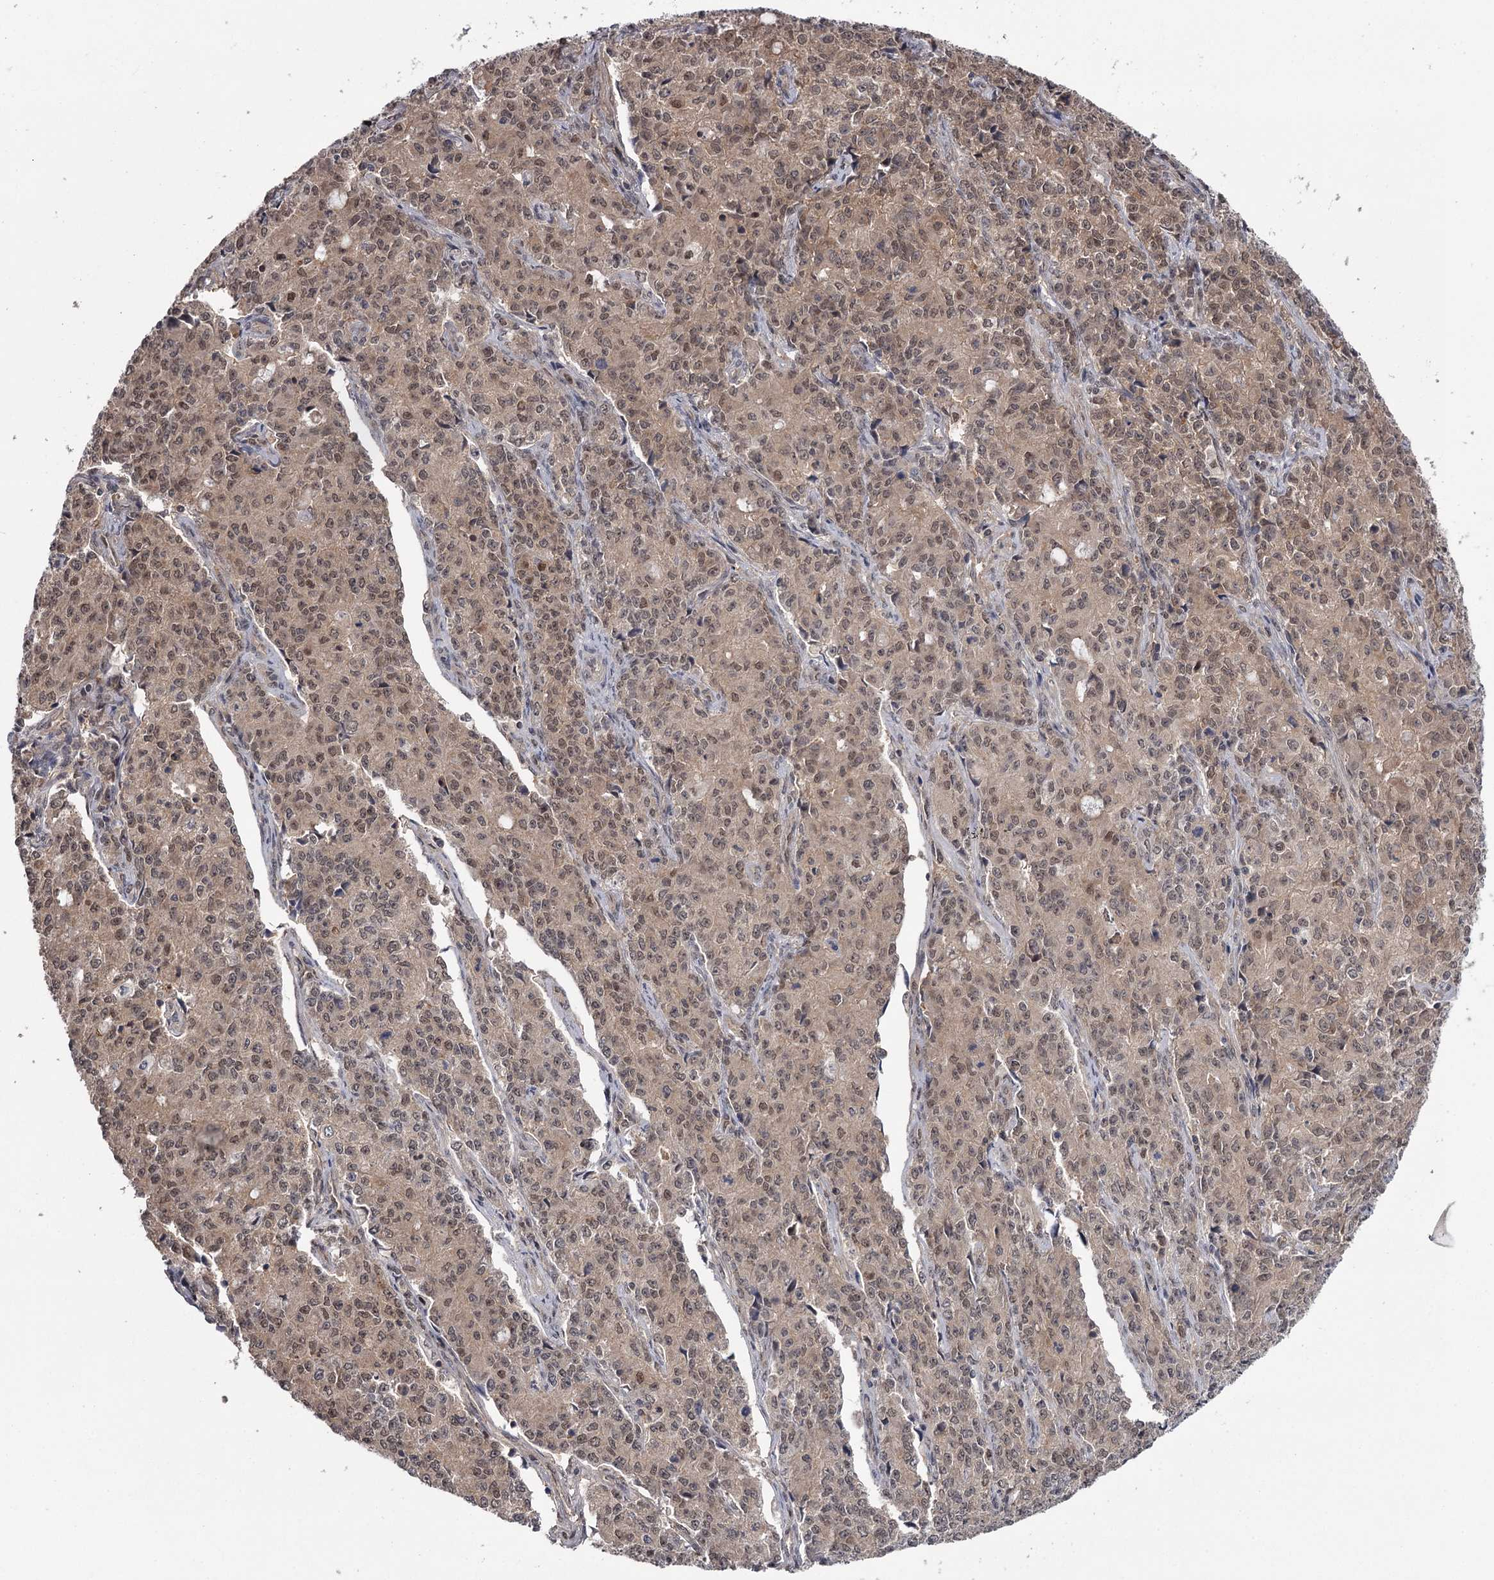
{"staining": {"intensity": "moderate", "quantity": ">75%", "location": "cytoplasmic/membranous,nuclear"}, "tissue": "endometrial cancer", "cell_type": "Tumor cells", "image_type": "cancer", "snomed": [{"axis": "morphology", "description": "Adenocarcinoma, NOS"}, {"axis": "topography", "description": "Endometrium"}], "caption": "Immunohistochemical staining of human adenocarcinoma (endometrial) demonstrates medium levels of moderate cytoplasmic/membranous and nuclear expression in about >75% of tumor cells. (DAB (3,3'-diaminobenzidine) IHC, brown staining for protein, blue staining for nuclei).", "gene": "GTSF1", "patient": {"sex": "female", "age": 50}}